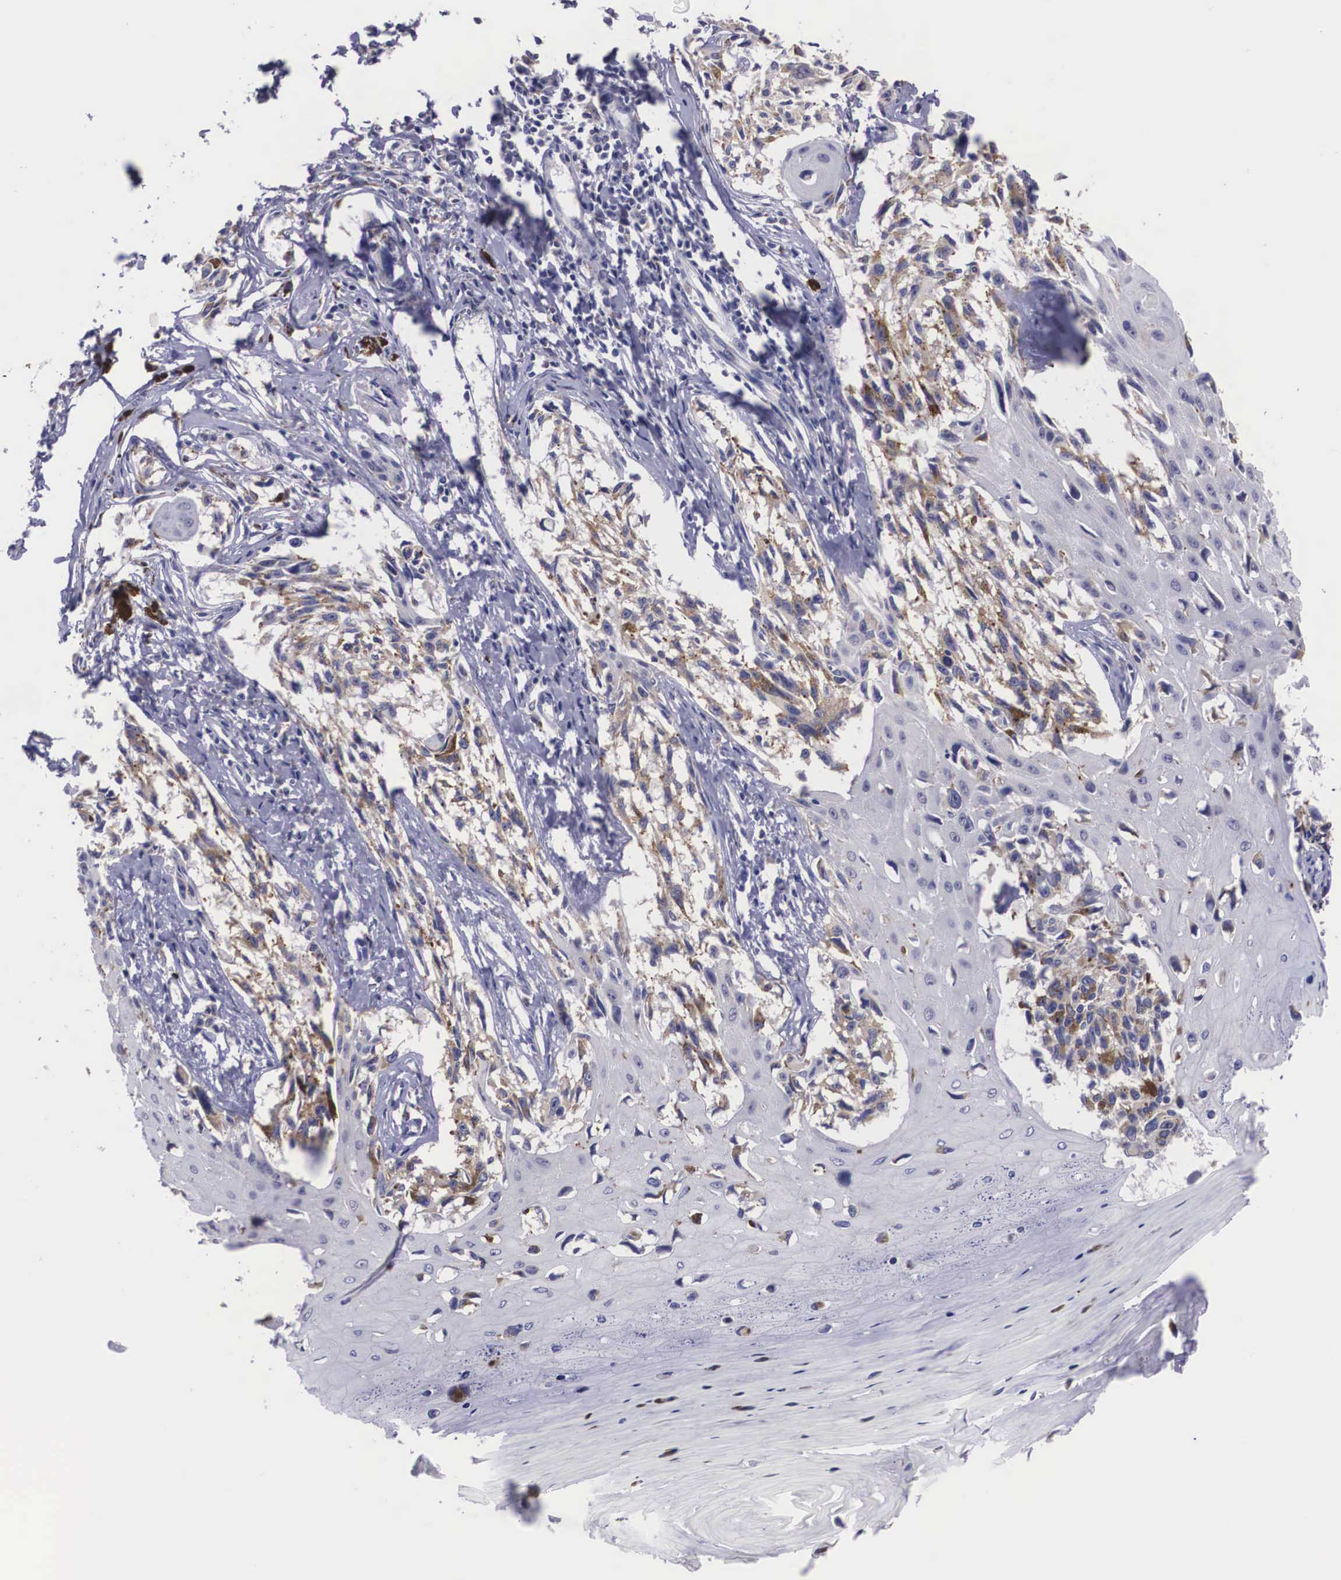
{"staining": {"intensity": "moderate", "quantity": ">75%", "location": "cytoplasmic/membranous"}, "tissue": "melanoma", "cell_type": "Tumor cells", "image_type": "cancer", "snomed": [{"axis": "morphology", "description": "Malignant melanoma, NOS"}, {"axis": "topography", "description": "Skin"}], "caption": "This is an image of immunohistochemistry (IHC) staining of melanoma, which shows moderate staining in the cytoplasmic/membranous of tumor cells.", "gene": "CRELD2", "patient": {"sex": "female", "age": 82}}